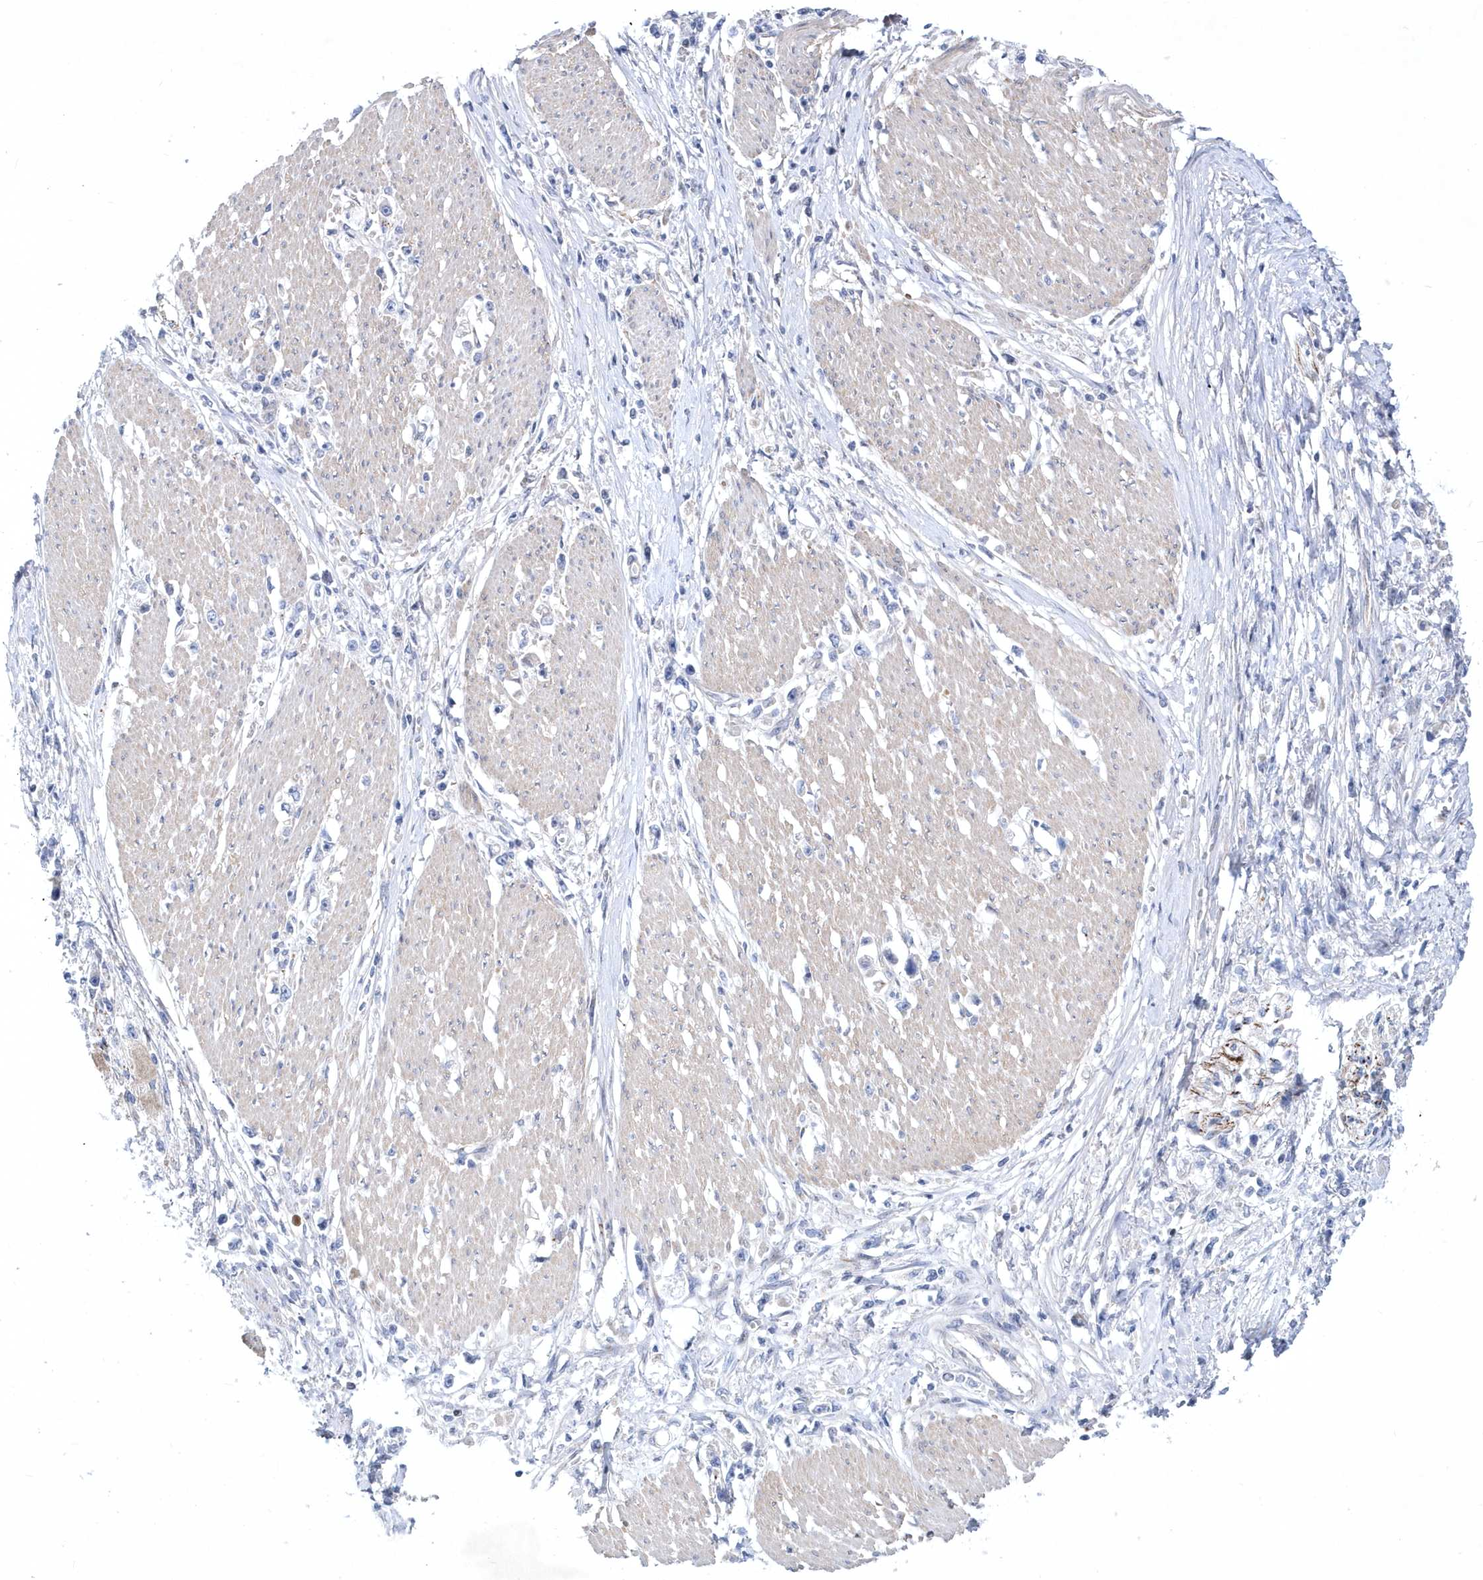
{"staining": {"intensity": "negative", "quantity": "none", "location": "none"}, "tissue": "stomach cancer", "cell_type": "Tumor cells", "image_type": "cancer", "snomed": [{"axis": "morphology", "description": "Adenocarcinoma, NOS"}, {"axis": "topography", "description": "Stomach"}], "caption": "Human stomach cancer stained for a protein using immunohistochemistry (IHC) displays no expression in tumor cells.", "gene": "LONRF2", "patient": {"sex": "female", "age": 59}}